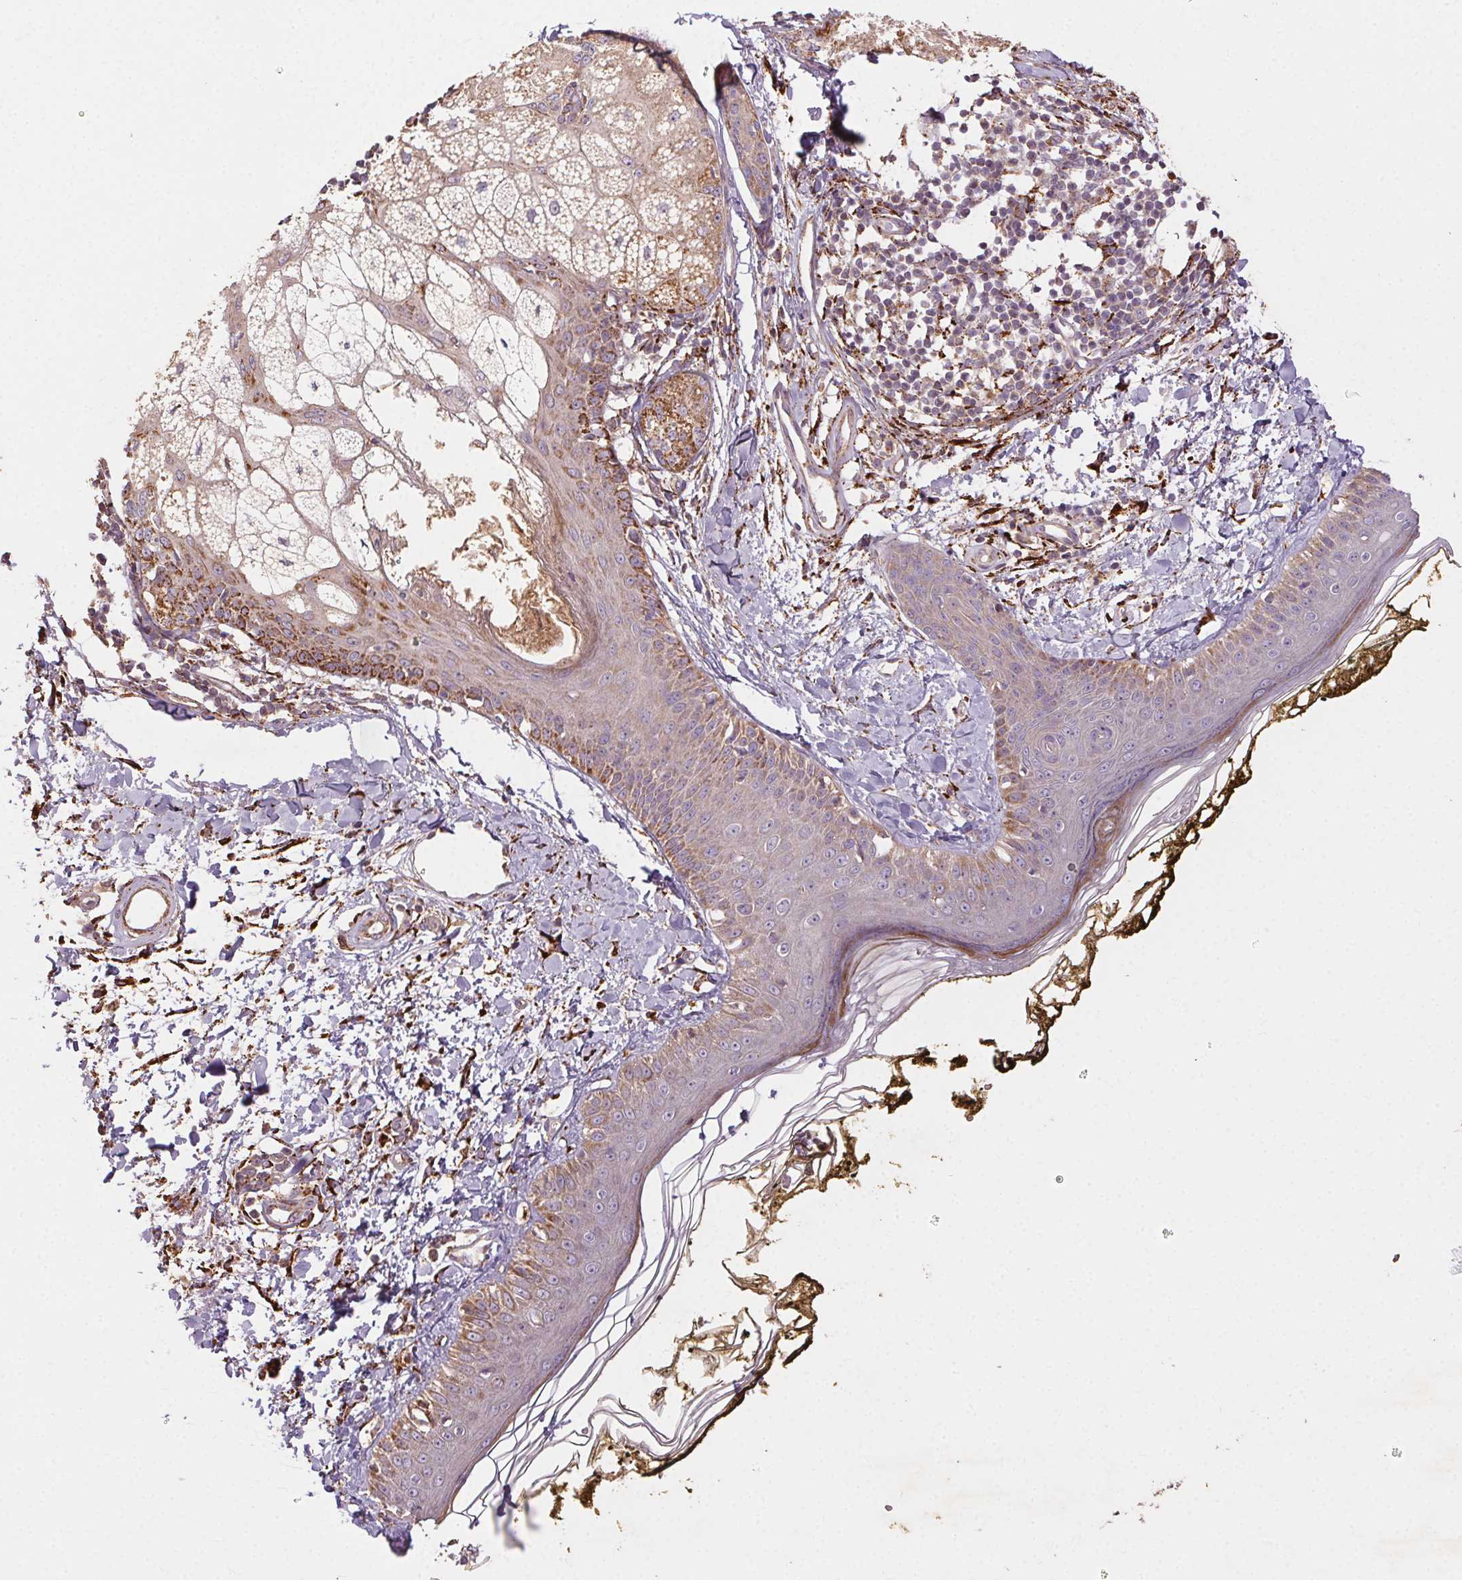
{"staining": {"intensity": "moderate", "quantity": ">75%", "location": "cytoplasmic/membranous"}, "tissue": "skin", "cell_type": "Fibroblasts", "image_type": "normal", "snomed": [{"axis": "morphology", "description": "Normal tissue, NOS"}, {"axis": "topography", "description": "Skin"}], "caption": "An immunohistochemistry (IHC) photomicrograph of benign tissue is shown. Protein staining in brown highlights moderate cytoplasmic/membranous positivity in skin within fibroblasts.", "gene": "FNBP1L", "patient": {"sex": "male", "age": 76}}